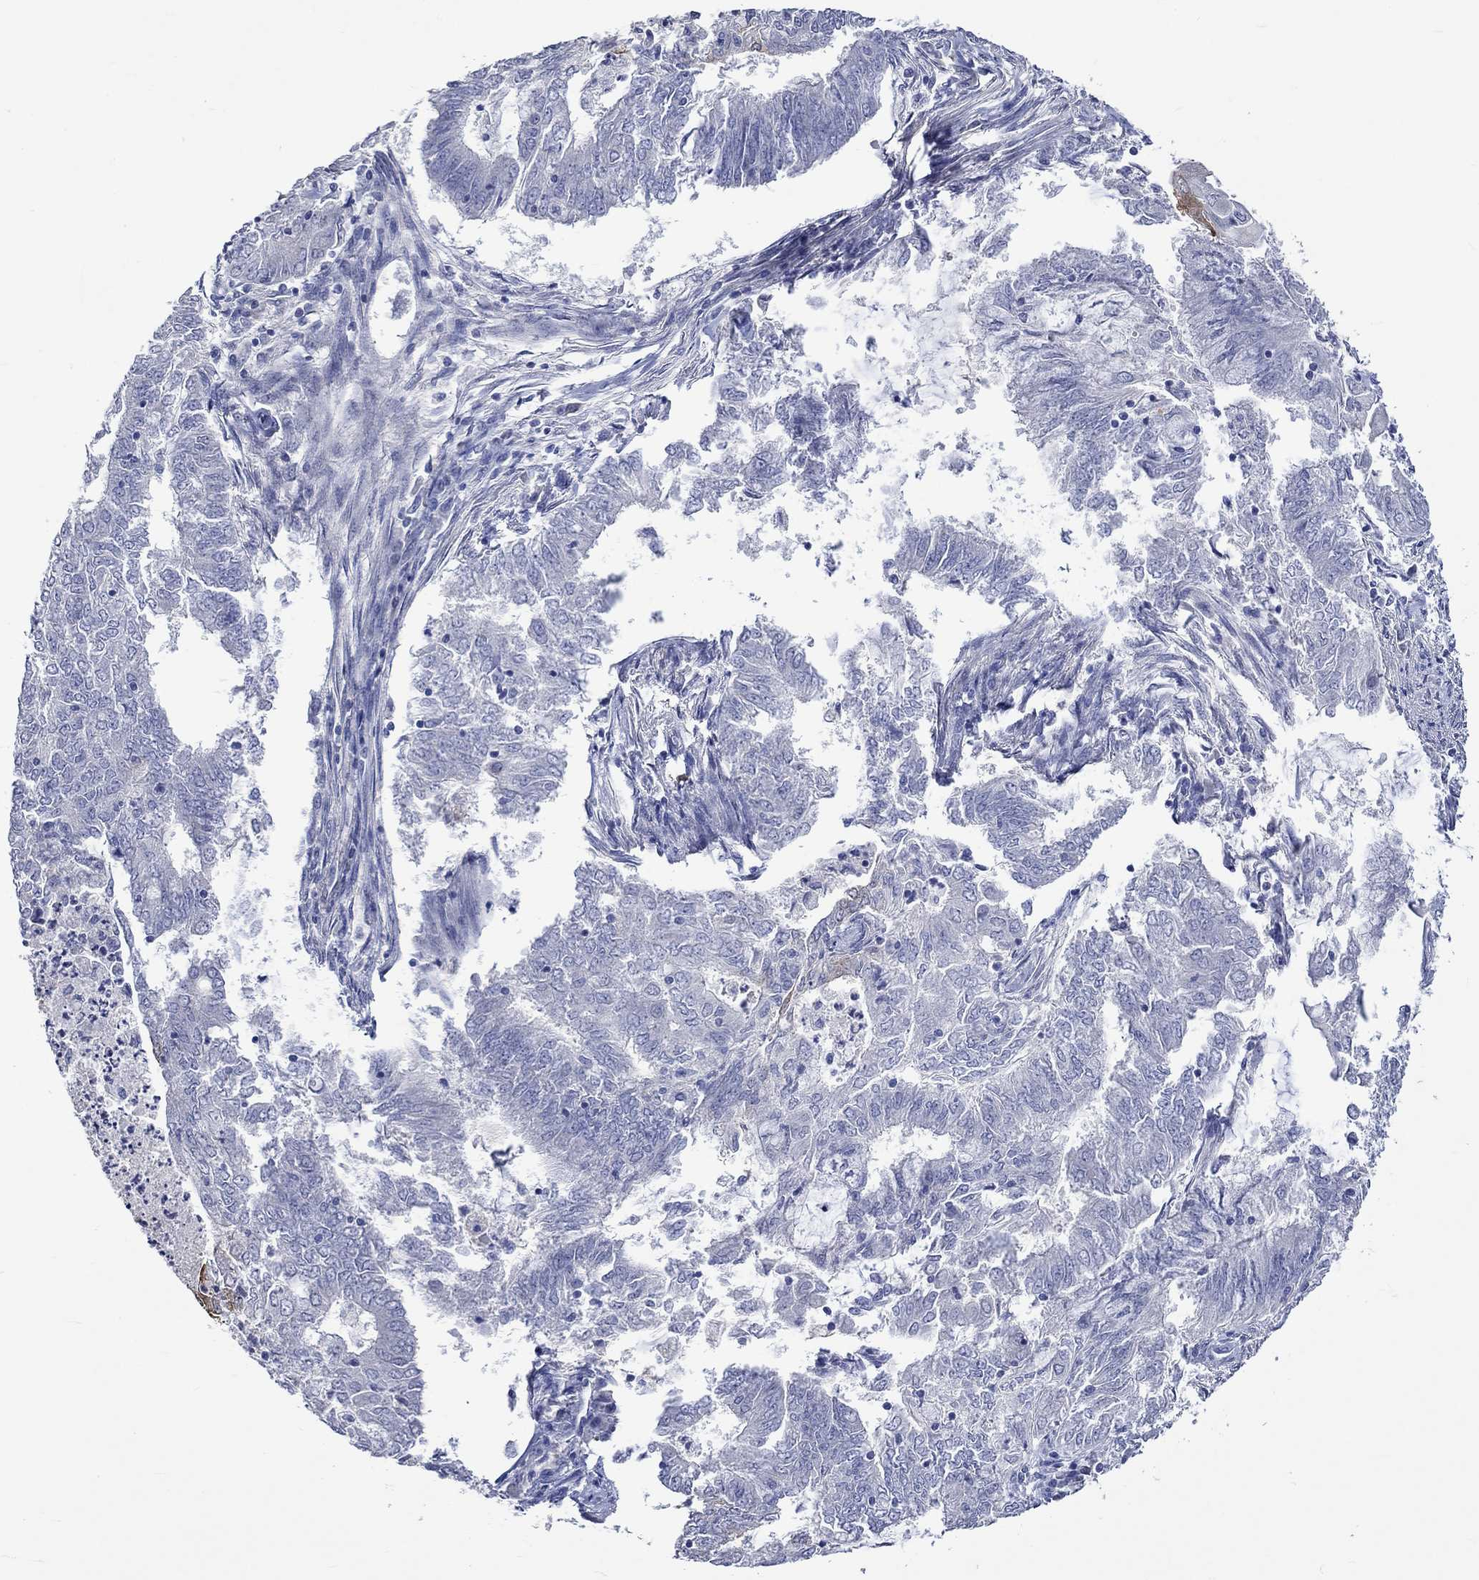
{"staining": {"intensity": "negative", "quantity": "none", "location": "none"}, "tissue": "endometrial cancer", "cell_type": "Tumor cells", "image_type": "cancer", "snomed": [{"axis": "morphology", "description": "Adenocarcinoma, NOS"}, {"axis": "topography", "description": "Endometrium"}], "caption": "Adenocarcinoma (endometrial) stained for a protein using immunohistochemistry (IHC) displays no positivity tumor cells.", "gene": "CRYAB", "patient": {"sex": "female", "age": 62}}